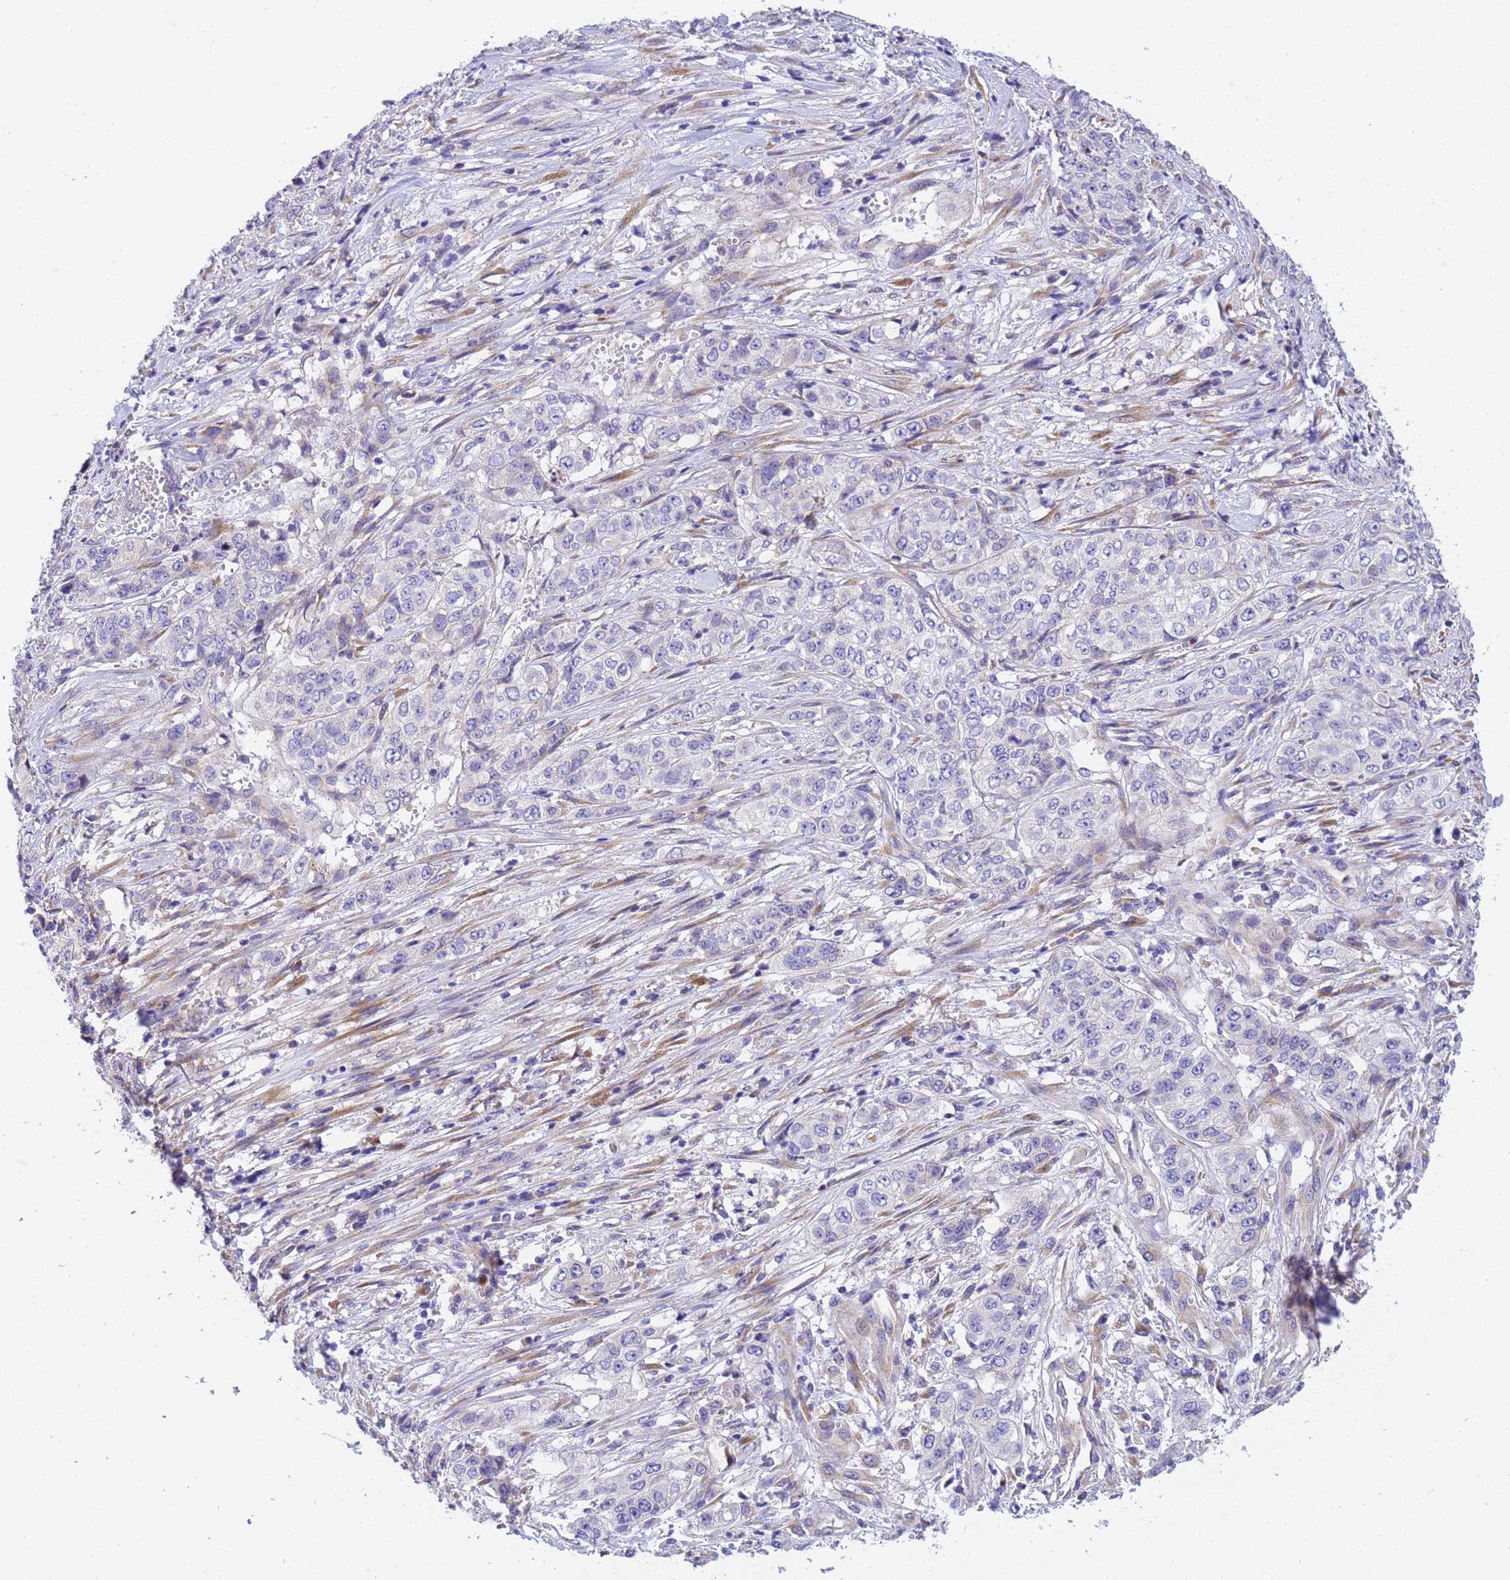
{"staining": {"intensity": "negative", "quantity": "none", "location": "none"}, "tissue": "stomach cancer", "cell_type": "Tumor cells", "image_type": "cancer", "snomed": [{"axis": "morphology", "description": "Adenocarcinoma, NOS"}, {"axis": "topography", "description": "Stomach, upper"}], "caption": "Stomach cancer (adenocarcinoma) was stained to show a protein in brown. There is no significant staining in tumor cells. The staining is performed using DAB (3,3'-diaminobenzidine) brown chromogen with nuclei counter-stained in using hematoxylin.", "gene": "RHBDD3", "patient": {"sex": "male", "age": 62}}